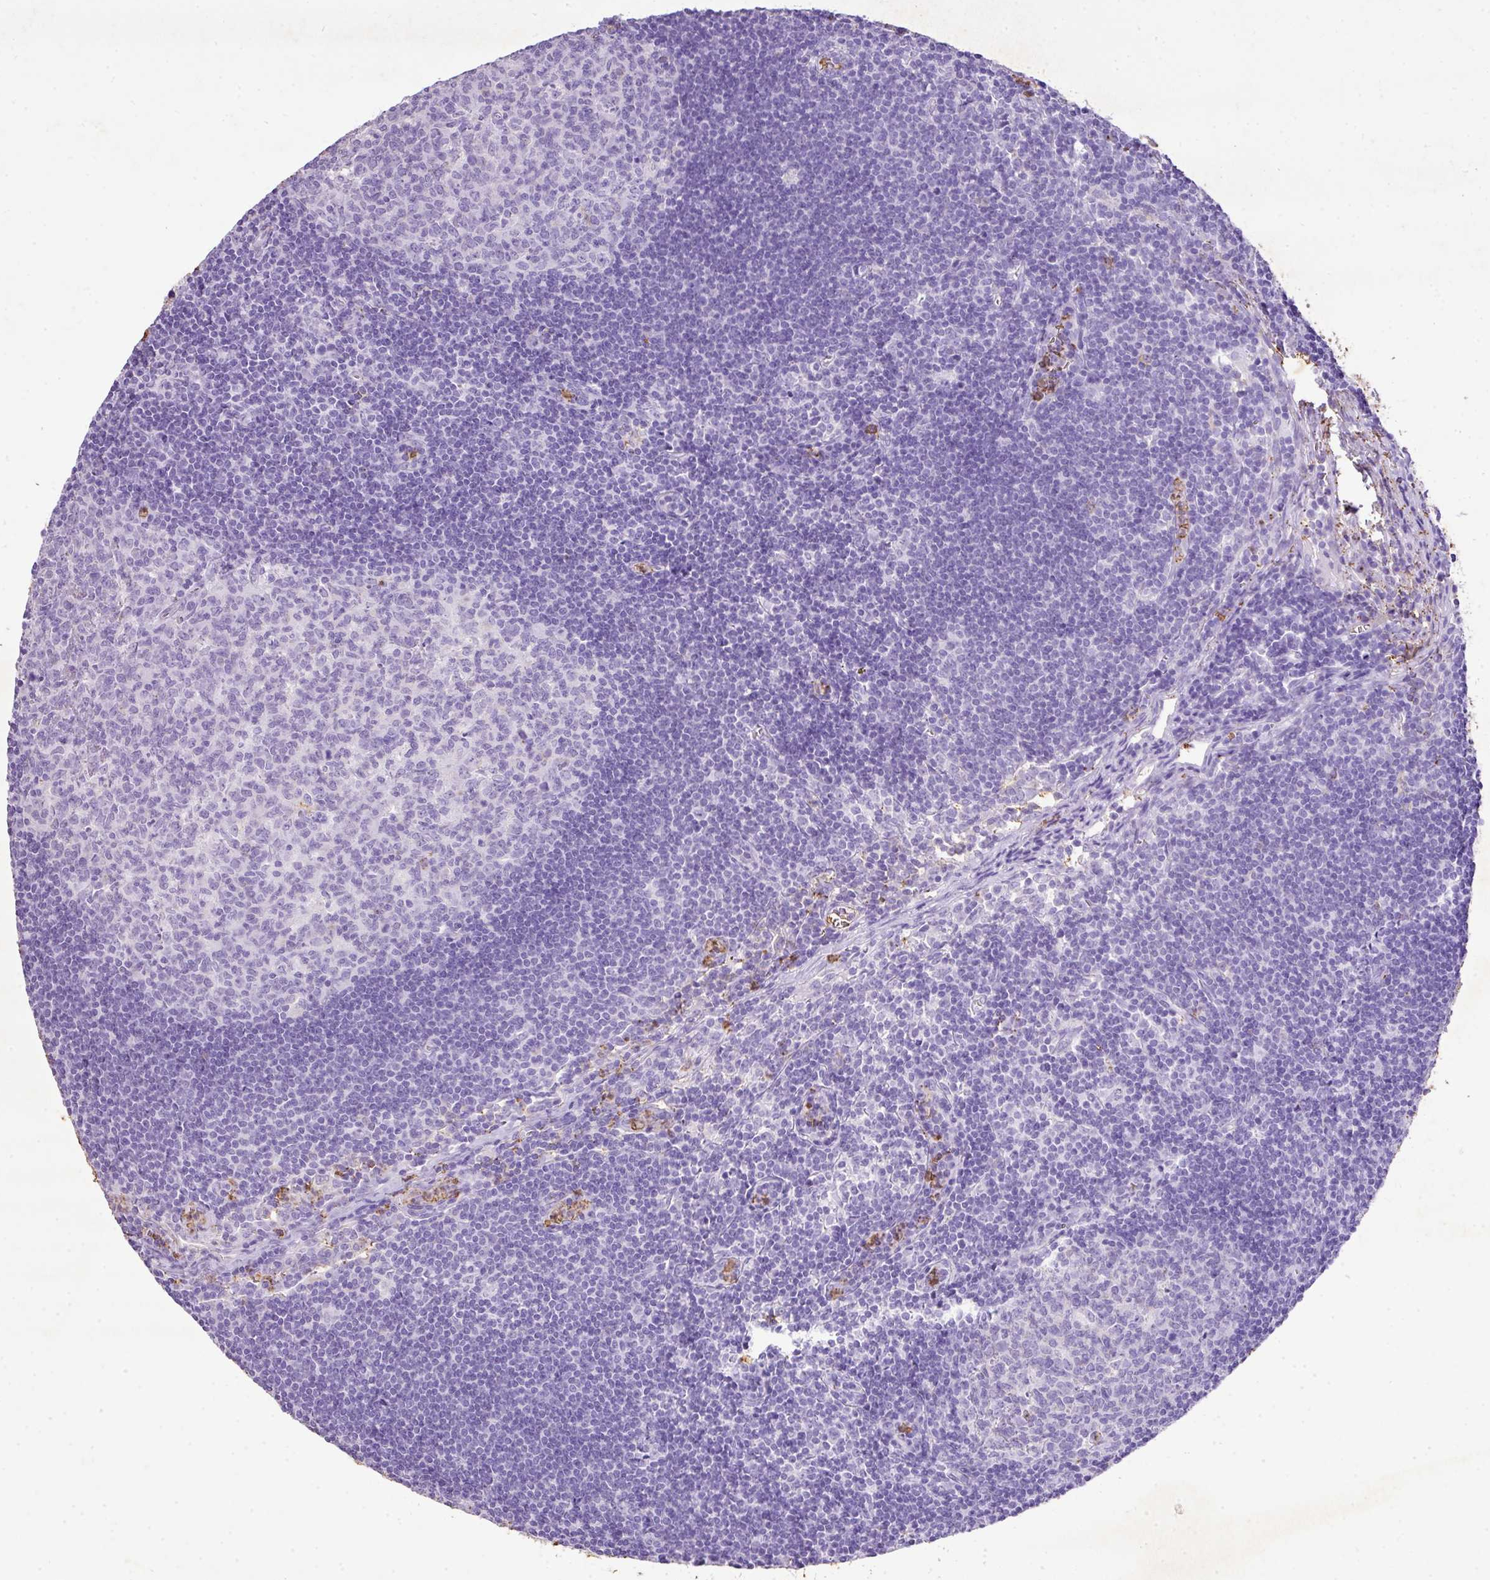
{"staining": {"intensity": "negative", "quantity": "none", "location": "none"}, "tissue": "lymph node", "cell_type": "Germinal center cells", "image_type": "normal", "snomed": [{"axis": "morphology", "description": "Normal tissue, NOS"}, {"axis": "topography", "description": "Lymph node"}], "caption": "This is an immunohistochemistry (IHC) photomicrograph of benign human lymph node. There is no expression in germinal center cells.", "gene": "KCNJ11", "patient": {"sex": "female", "age": 29}}